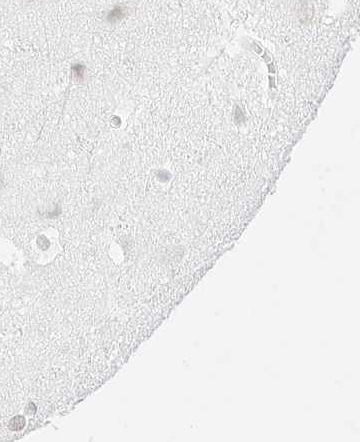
{"staining": {"intensity": "negative", "quantity": "none", "location": "none"}, "tissue": "cerebral cortex", "cell_type": "Endothelial cells", "image_type": "normal", "snomed": [{"axis": "morphology", "description": "Normal tissue, NOS"}, {"axis": "topography", "description": "Cerebral cortex"}], "caption": "Immunohistochemistry (IHC) photomicrograph of unremarkable cerebral cortex: human cerebral cortex stained with DAB shows no significant protein expression in endothelial cells.", "gene": "FBLN5", "patient": {"sex": "male", "age": 54}}